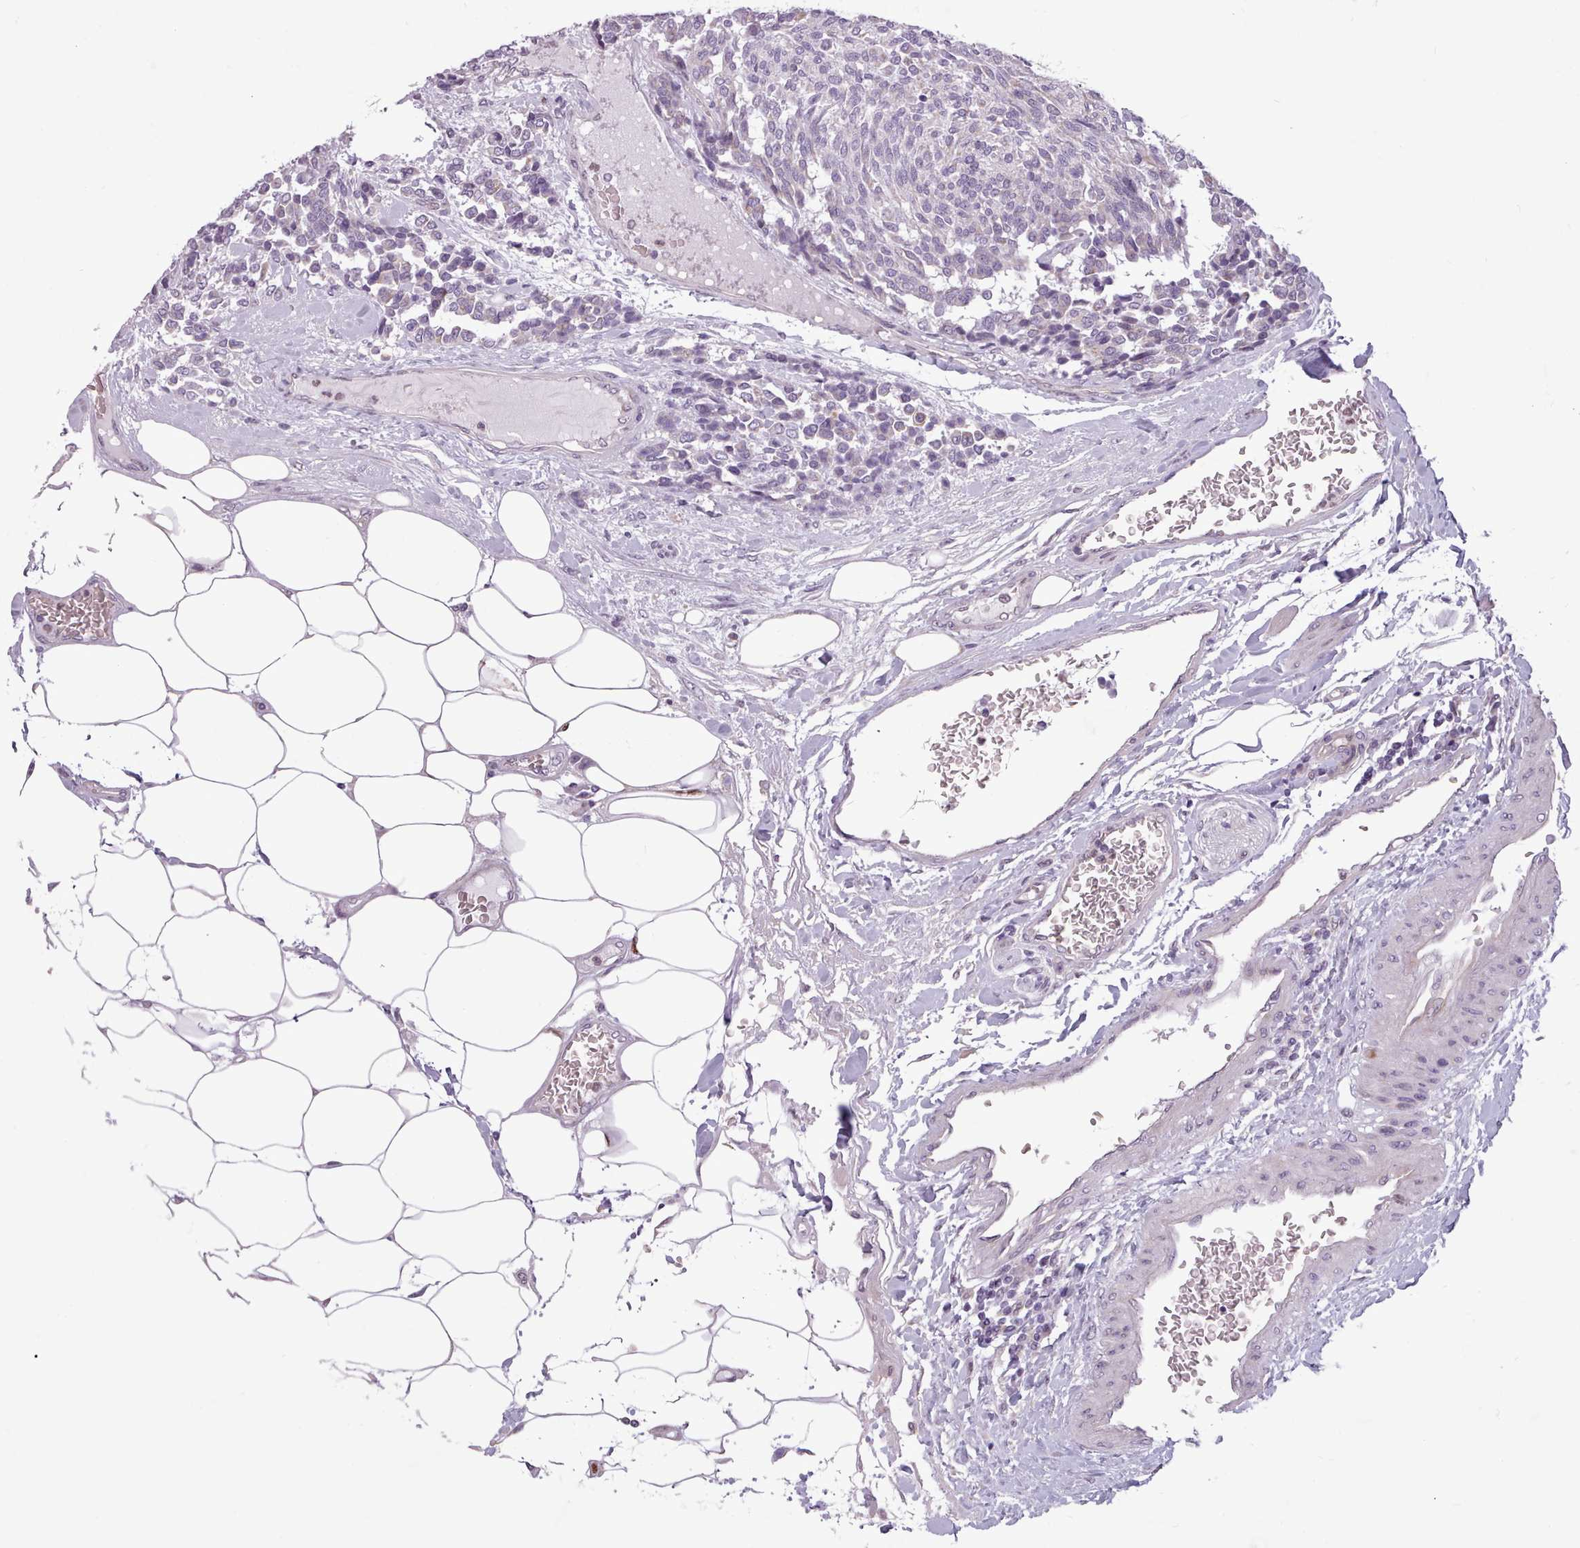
{"staining": {"intensity": "negative", "quantity": "none", "location": "none"}, "tissue": "carcinoid", "cell_type": "Tumor cells", "image_type": "cancer", "snomed": [{"axis": "morphology", "description": "Carcinoid, malignant, NOS"}, {"axis": "topography", "description": "Pancreas"}], "caption": "Human malignant carcinoid stained for a protein using immunohistochemistry reveals no positivity in tumor cells.", "gene": "SLURP1", "patient": {"sex": "female", "age": 54}}